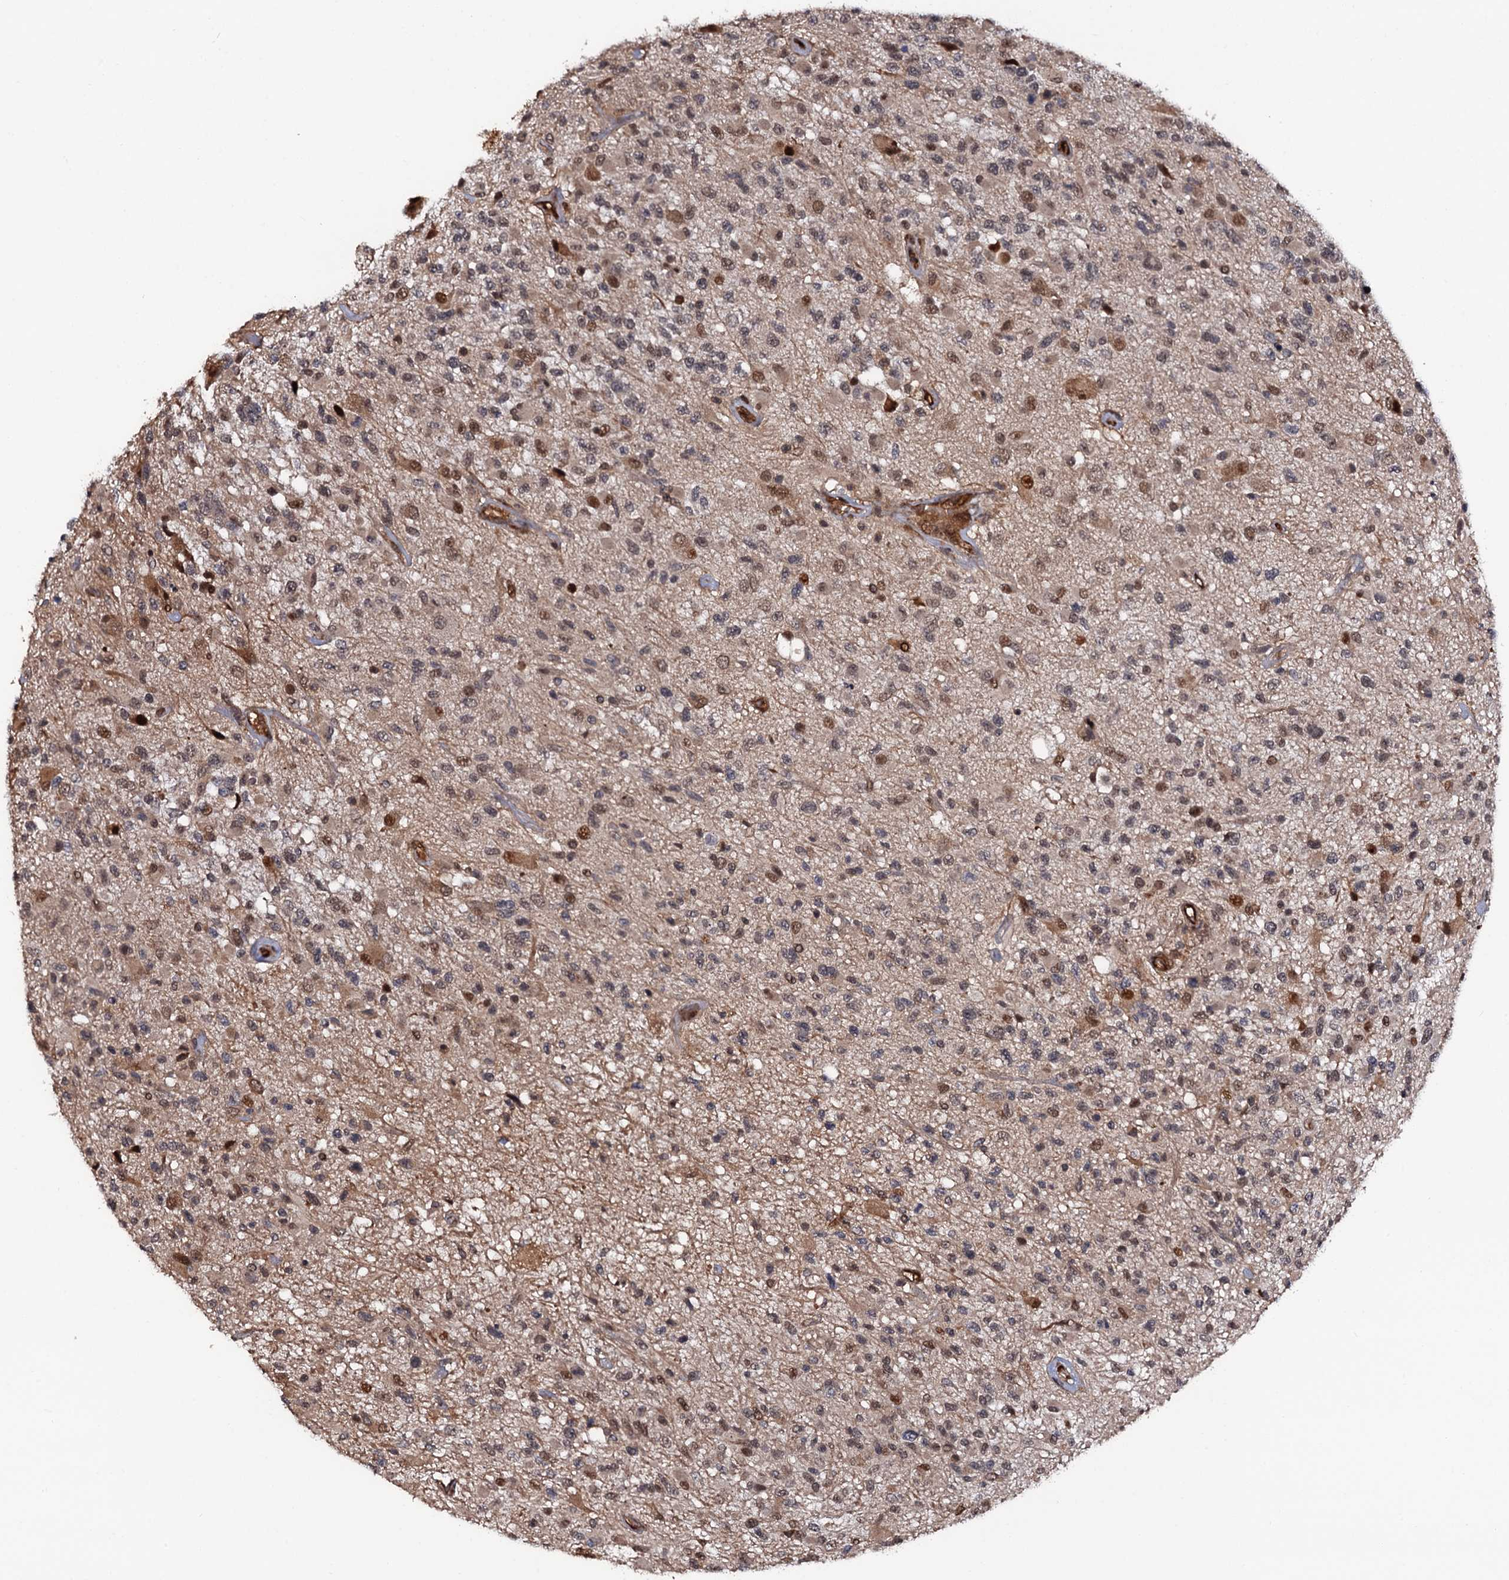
{"staining": {"intensity": "moderate", "quantity": "<25%", "location": "cytoplasmic/membranous,nuclear"}, "tissue": "glioma", "cell_type": "Tumor cells", "image_type": "cancer", "snomed": [{"axis": "morphology", "description": "Glioma, malignant, High grade"}, {"axis": "morphology", "description": "Glioblastoma, NOS"}, {"axis": "topography", "description": "Brain"}], "caption": "Immunohistochemistry (IHC) micrograph of neoplastic tissue: malignant glioma (high-grade) stained using immunohistochemistry reveals low levels of moderate protein expression localized specifically in the cytoplasmic/membranous and nuclear of tumor cells, appearing as a cytoplasmic/membranous and nuclear brown color.", "gene": "CDC23", "patient": {"sex": "male", "age": 60}}